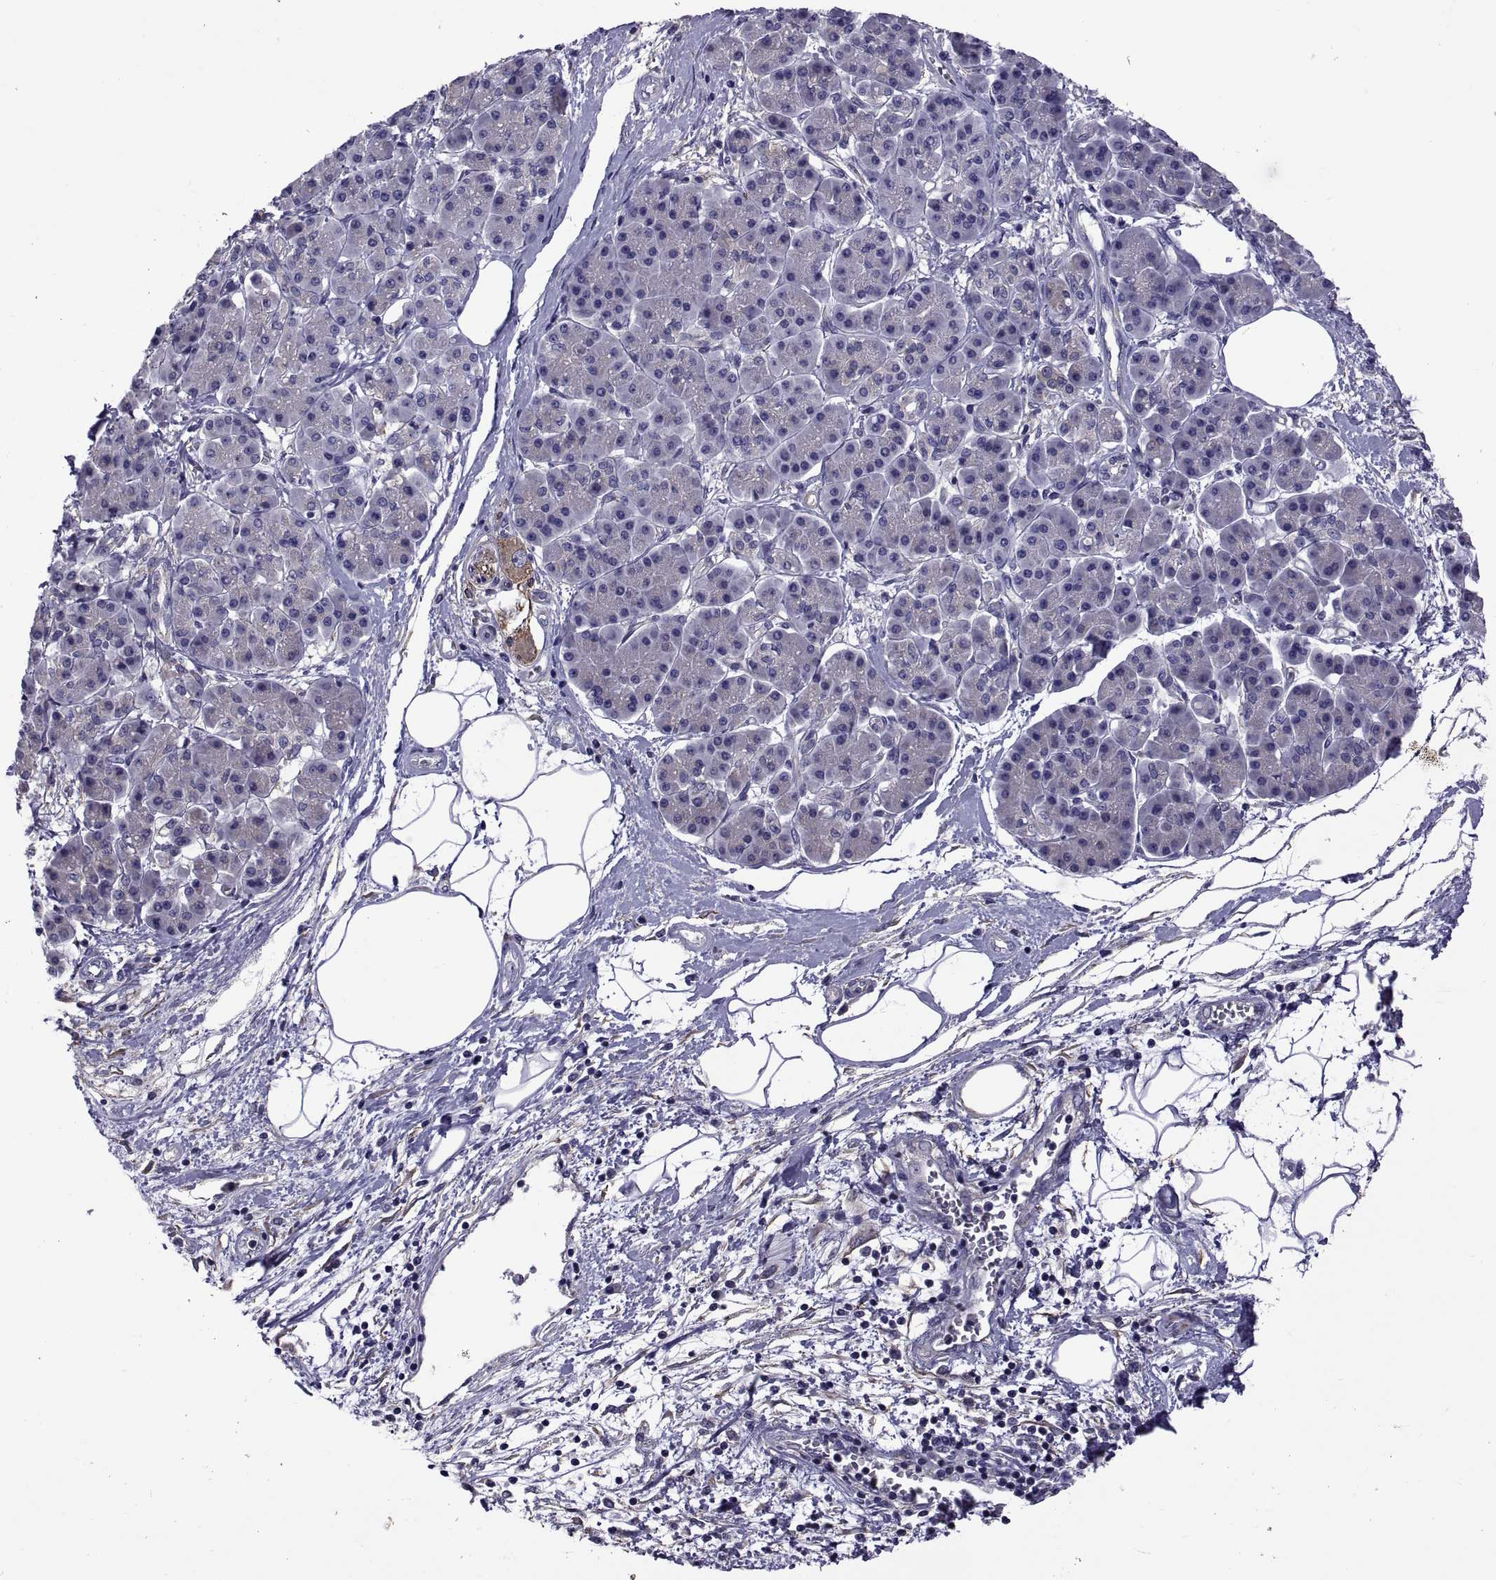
{"staining": {"intensity": "weak", "quantity": "<25%", "location": "cytoplasmic/membranous"}, "tissue": "pancreatic cancer", "cell_type": "Tumor cells", "image_type": "cancer", "snomed": [{"axis": "morphology", "description": "Adenocarcinoma, NOS"}, {"axis": "topography", "description": "Pancreas"}], "caption": "Protein analysis of pancreatic cancer reveals no significant expression in tumor cells.", "gene": "TMC3", "patient": {"sex": "female", "age": 73}}